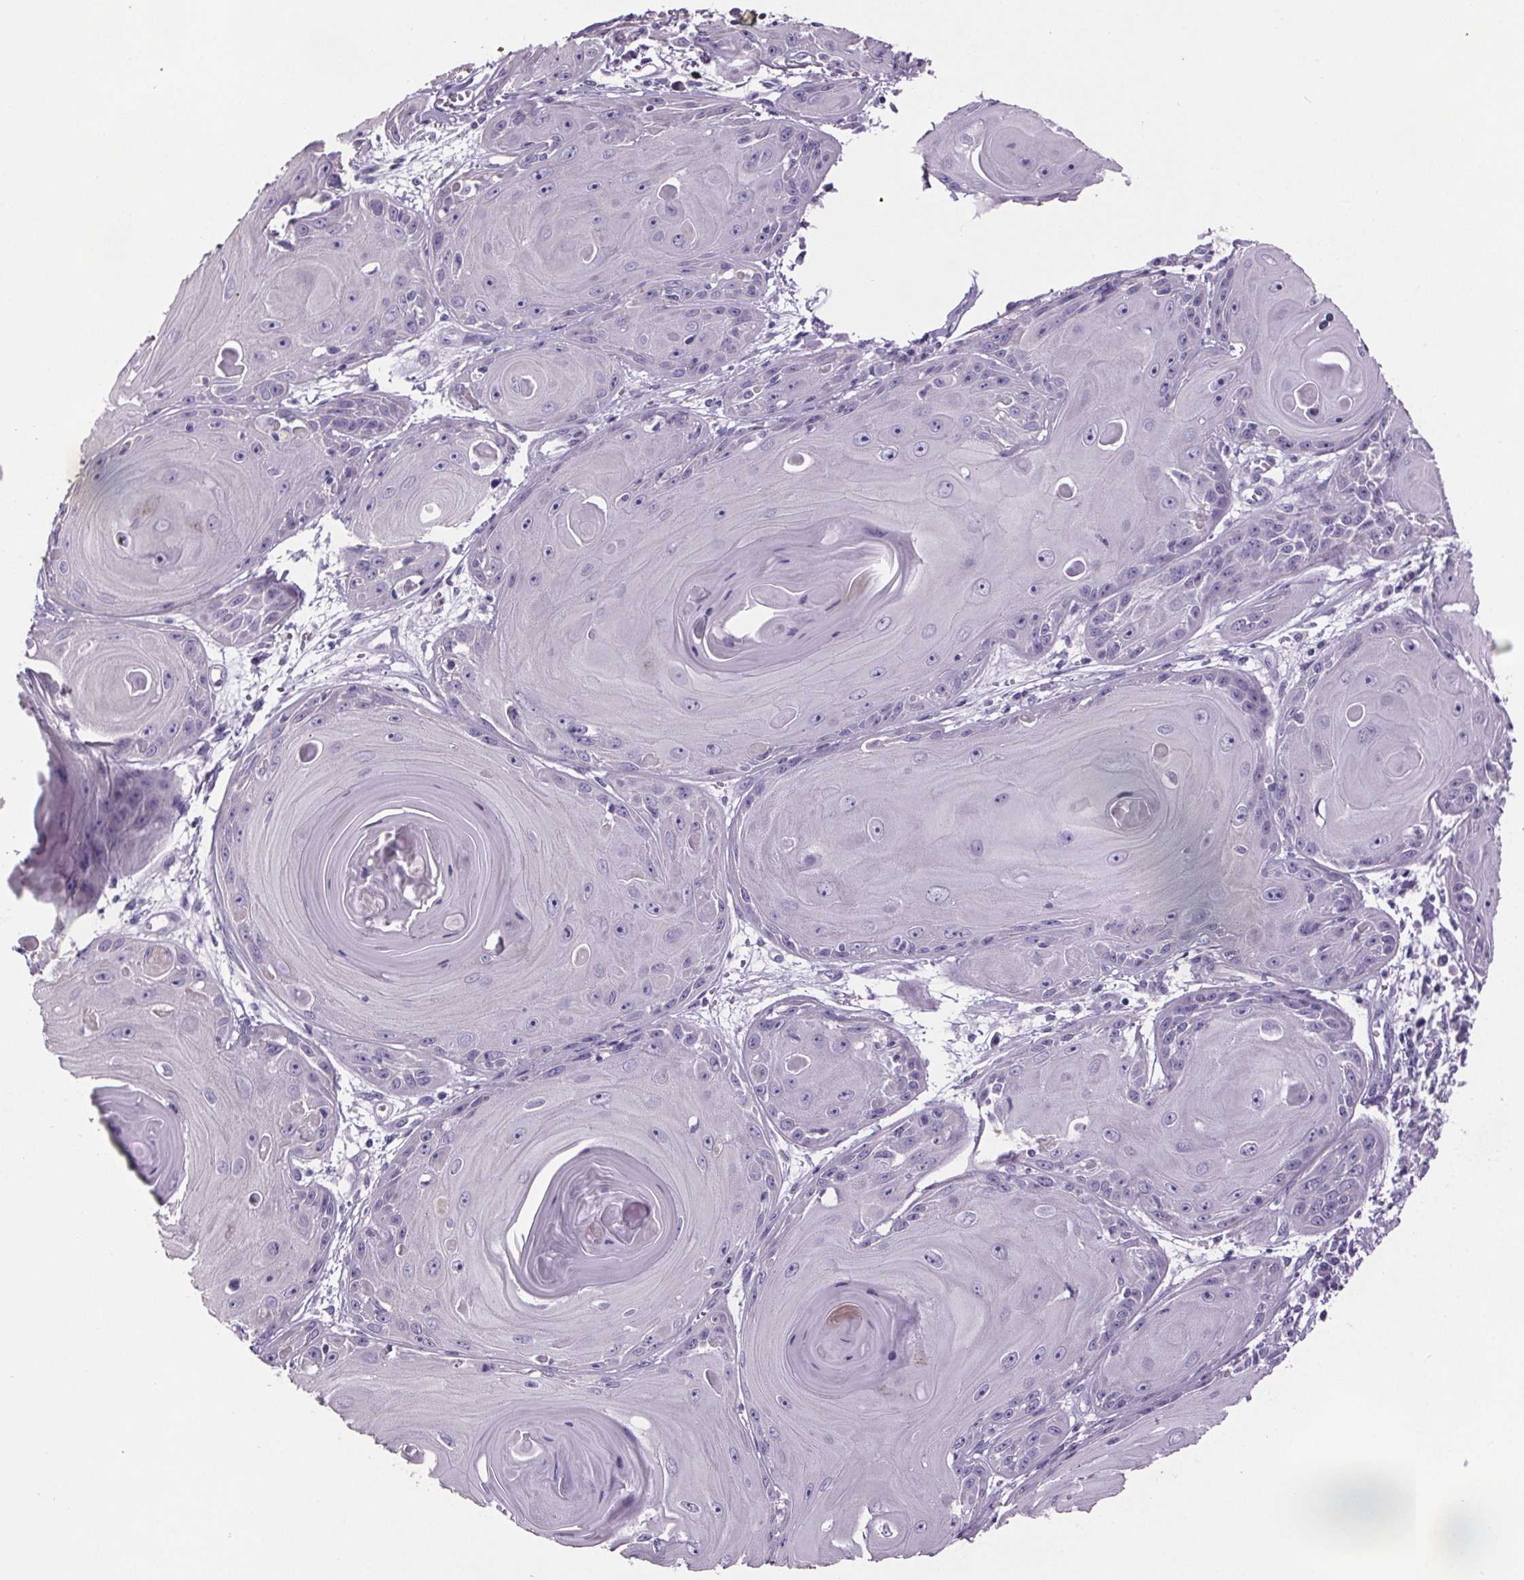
{"staining": {"intensity": "negative", "quantity": "none", "location": "none"}, "tissue": "skin cancer", "cell_type": "Tumor cells", "image_type": "cancer", "snomed": [{"axis": "morphology", "description": "Squamous cell carcinoma, NOS"}, {"axis": "topography", "description": "Skin"}, {"axis": "topography", "description": "Vulva"}], "caption": "High magnification brightfield microscopy of skin cancer stained with DAB (brown) and counterstained with hematoxylin (blue): tumor cells show no significant positivity. The staining was performed using DAB to visualize the protein expression in brown, while the nuclei were stained in blue with hematoxylin (Magnification: 20x).", "gene": "CUBN", "patient": {"sex": "female", "age": 85}}